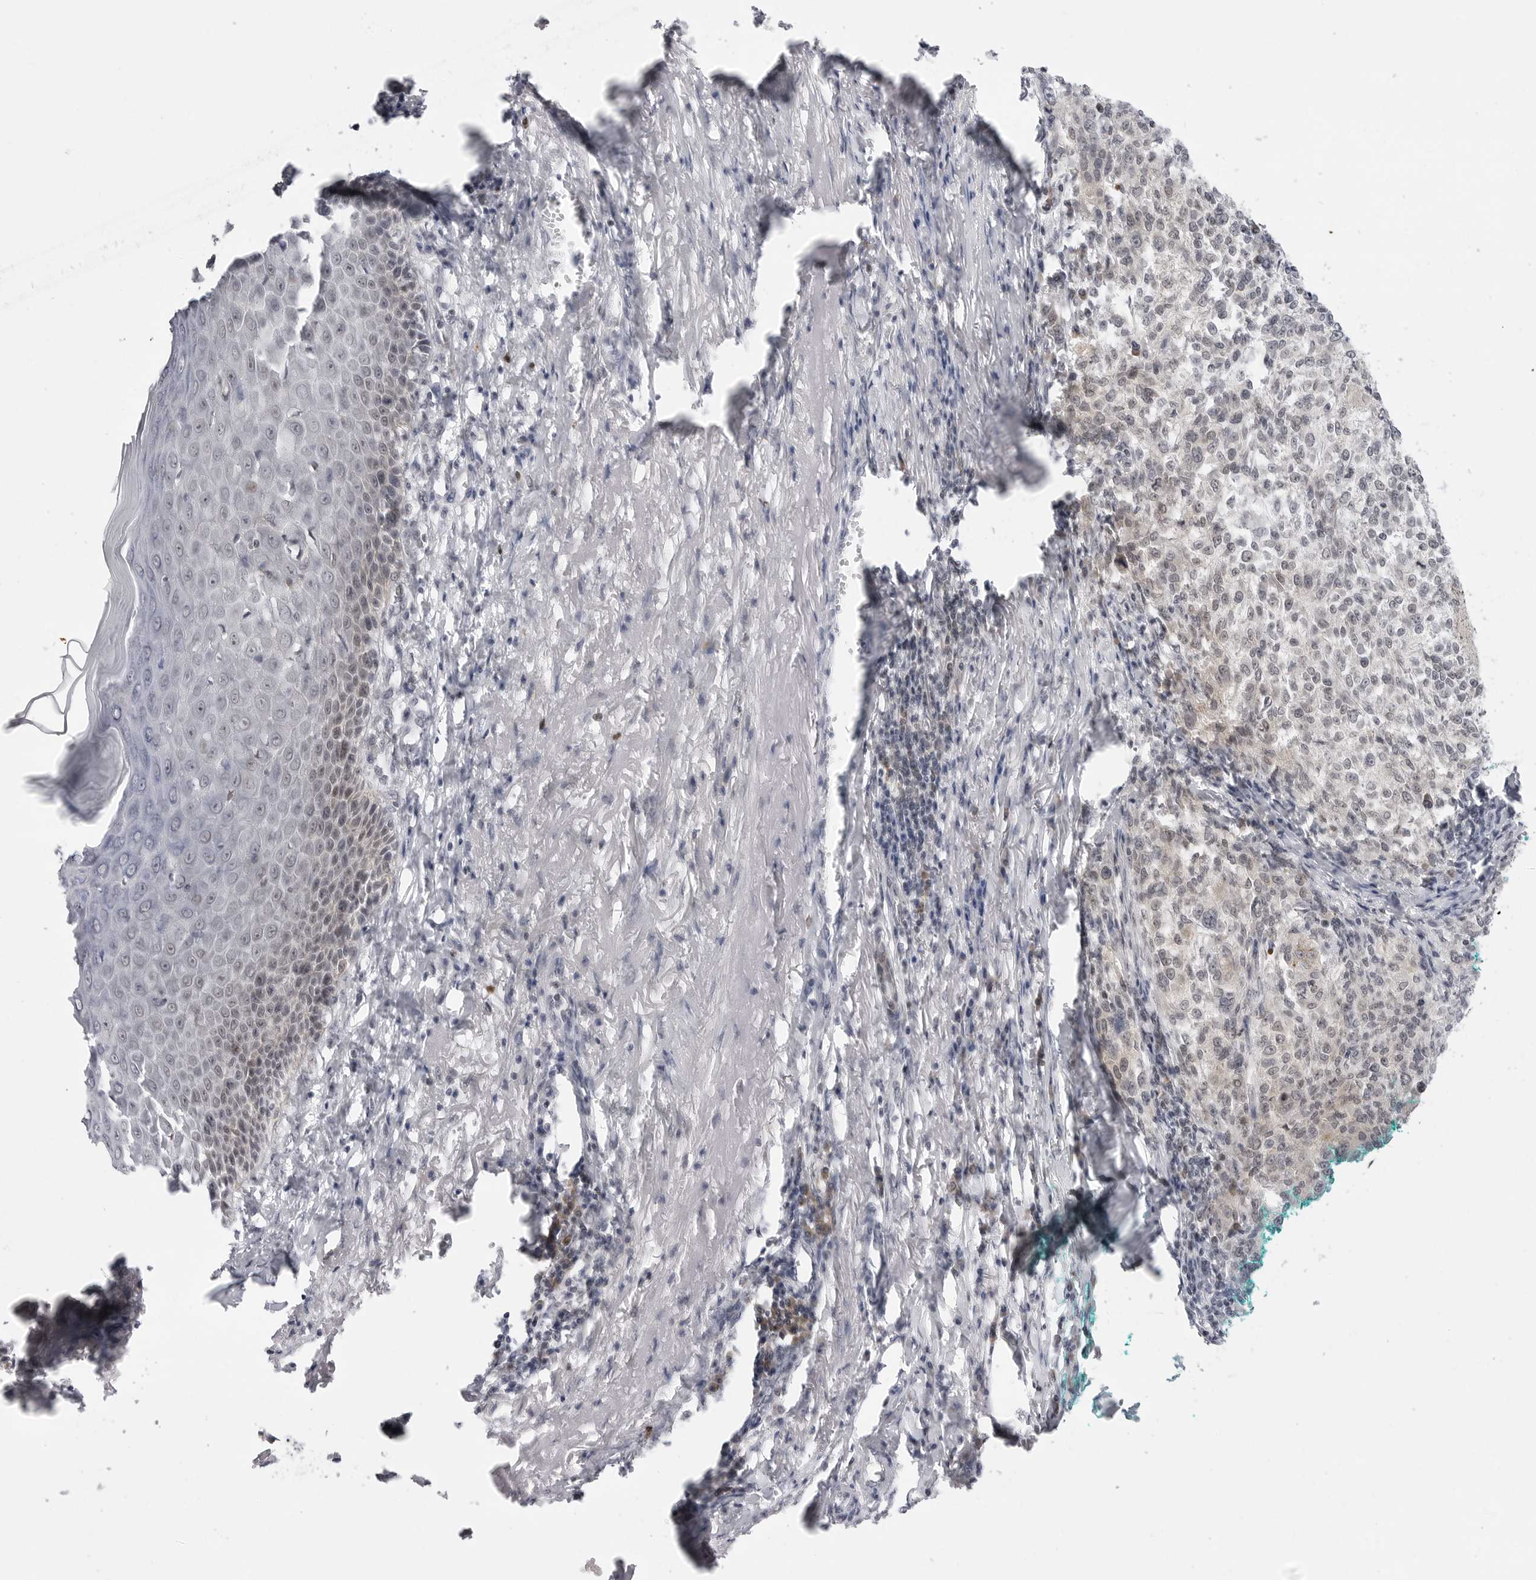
{"staining": {"intensity": "negative", "quantity": "none", "location": "none"}, "tissue": "melanoma", "cell_type": "Tumor cells", "image_type": "cancer", "snomed": [{"axis": "morphology", "description": "Necrosis, NOS"}, {"axis": "morphology", "description": "Malignant melanoma, NOS"}, {"axis": "topography", "description": "Skin"}], "caption": "IHC image of human malignant melanoma stained for a protein (brown), which demonstrates no staining in tumor cells. (DAB immunohistochemistry, high magnification).", "gene": "PPP2R5C", "patient": {"sex": "female", "age": 87}}